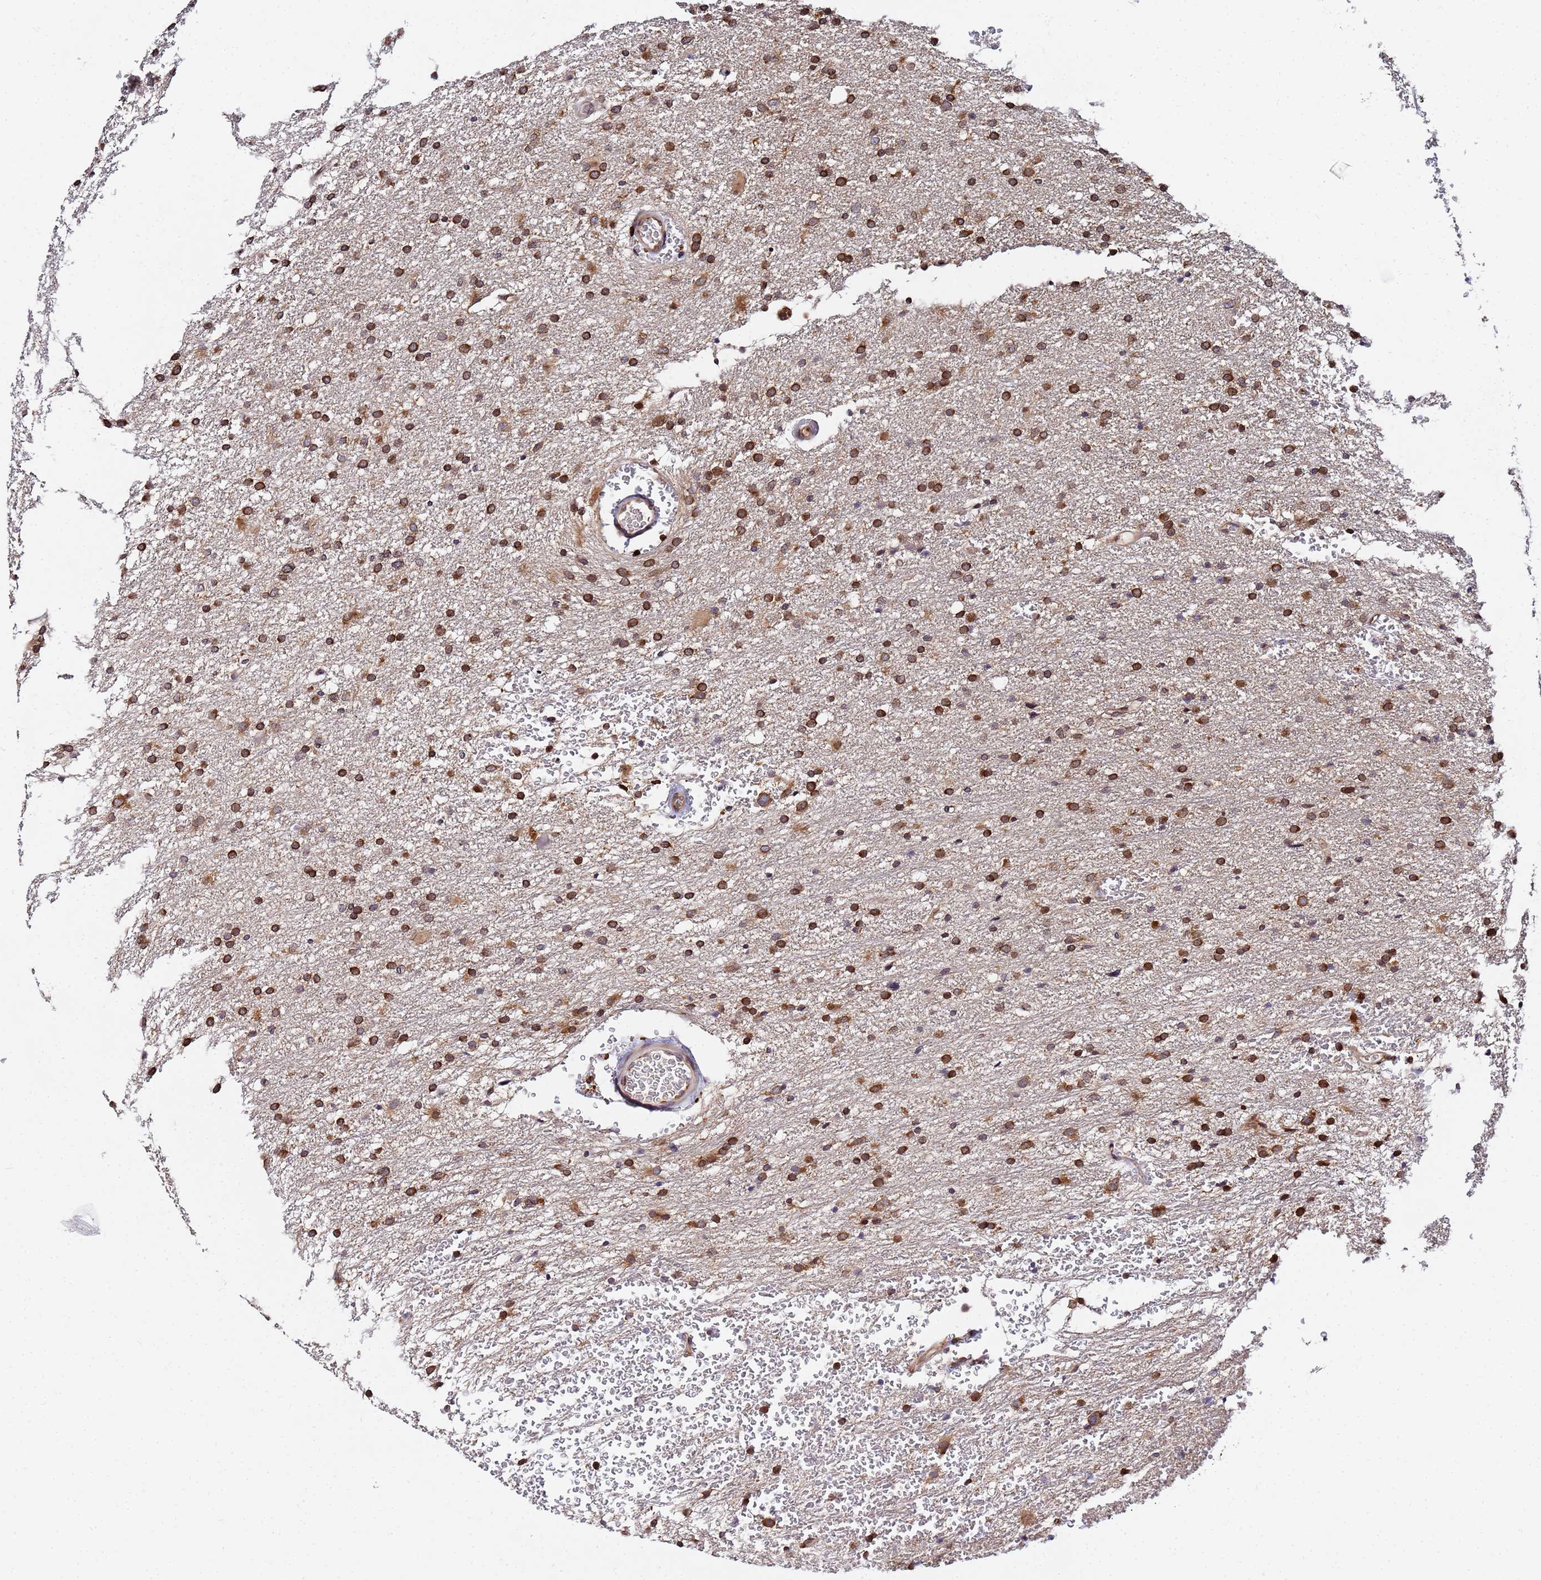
{"staining": {"intensity": "moderate", "quantity": ">75%", "location": "cytoplasmic/membranous"}, "tissue": "glioma", "cell_type": "Tumor cells", "image_type": "cancer", "snomed": [{"axis": "morphology", "description": "Glioma, malignant, High grade"}, {"axis": "topography", "description": "Cerebral cortex"}], "caption": "An immunohistochemistry (IHC) micrograph of neoplastic tissue is shown. Protein staining in brown highlights moderate cytoplasmic/membranous positivity in glioma within tumor cells.", "gene": "UNC93B1", "patient": {"sex": "female", "age": 36}}